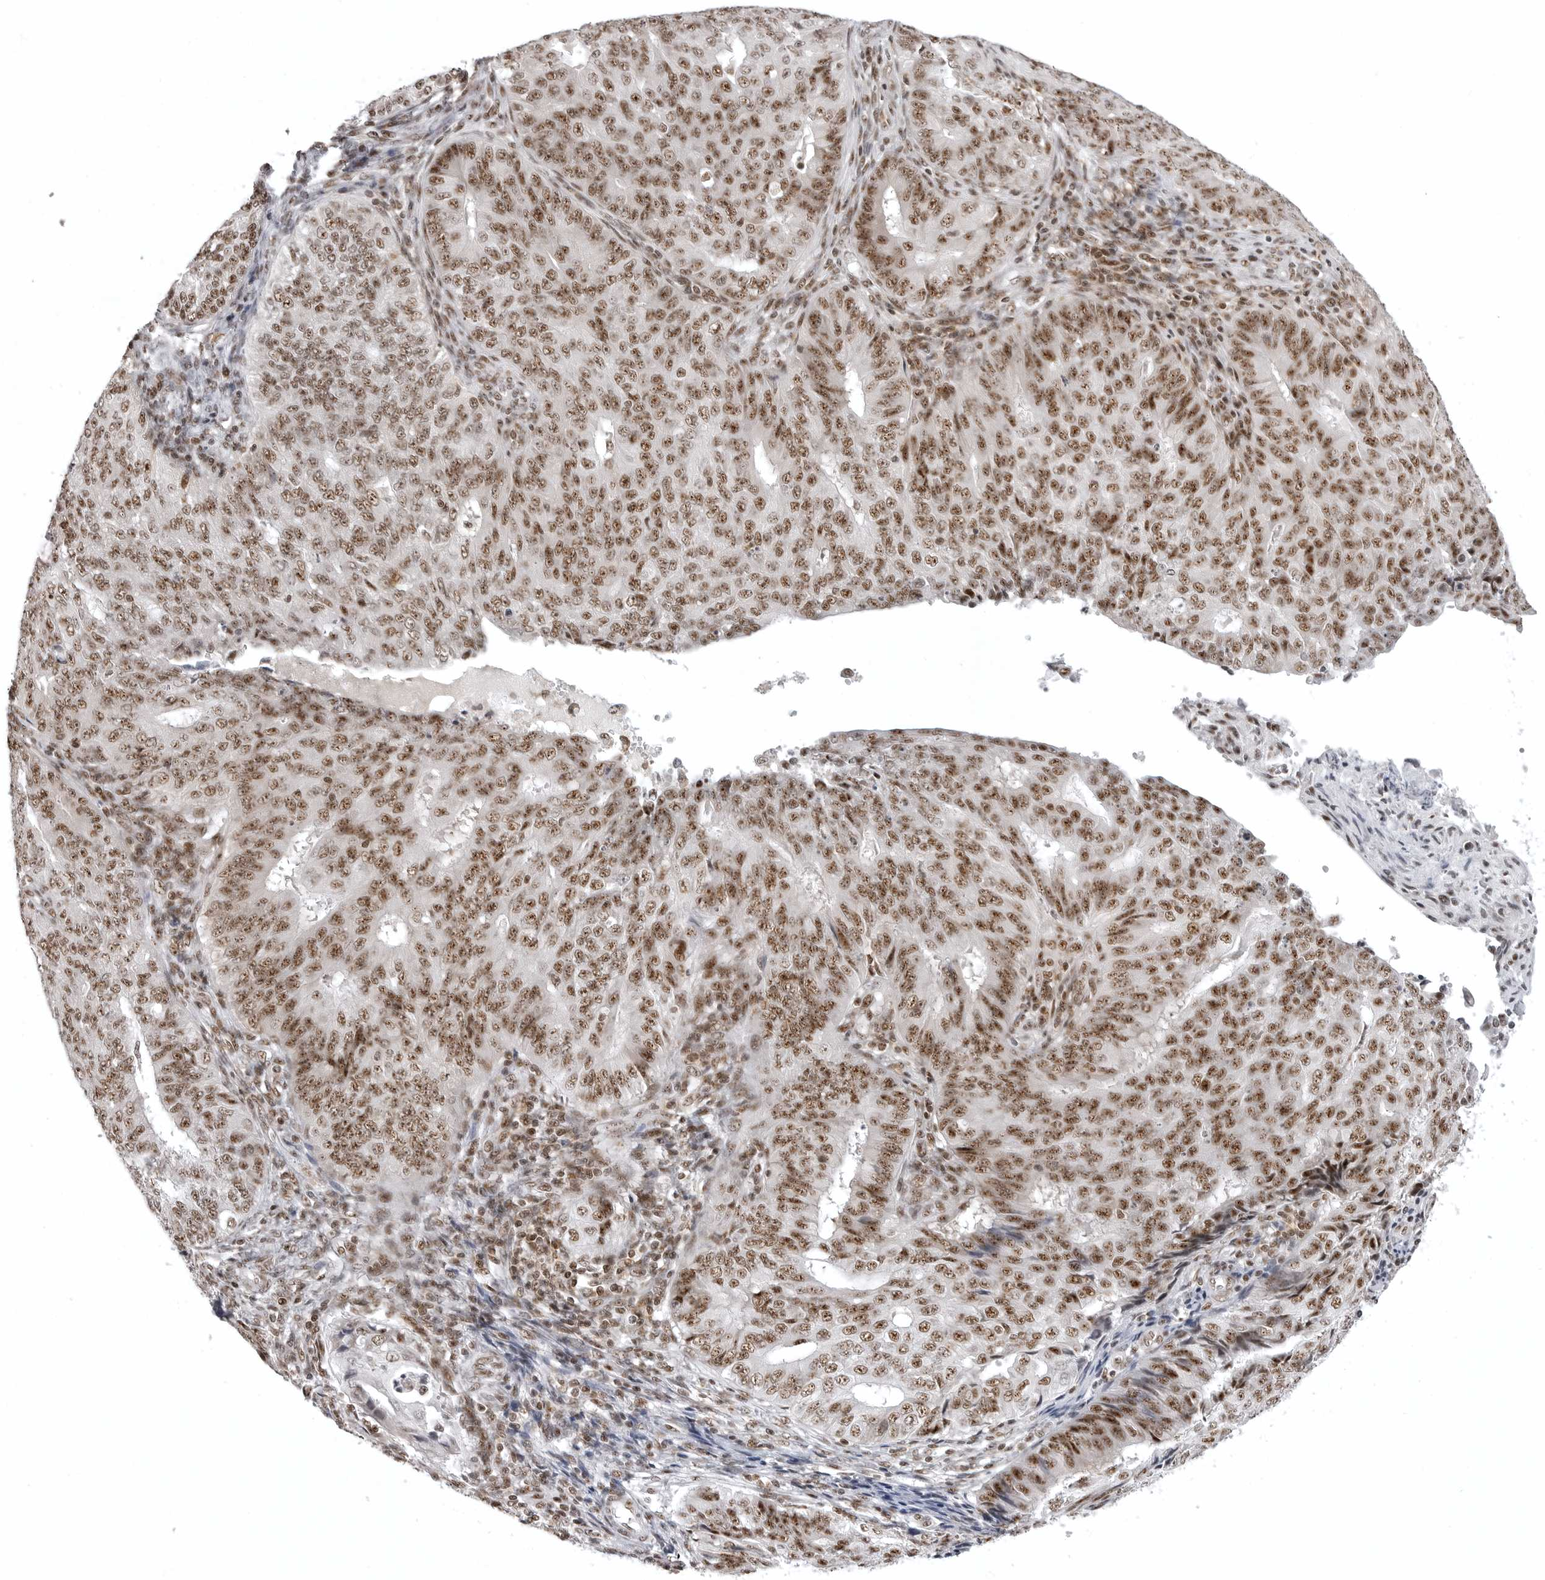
{"staining": {"intensity": "strong", "quantity": ">75%", "location": "nuclear"}, "tissue": "endometrial cancer", "cell_type": "Tumor cells", "image_type": "cancer", "snomed": [{"axis": "morphology", "description": "Adenocarcinoma, NOS"}, {"axis": "topography", "description": "Endometrium"}], "caption": "The micrograph reveals immunohistochemical staining of endometrial adenocarcinoma. There is strong nuclear positivity is appreciated in about >75% of tumor cells.", "gene": "WRAP53", "patient": {"sex": "female", "age": 32}}